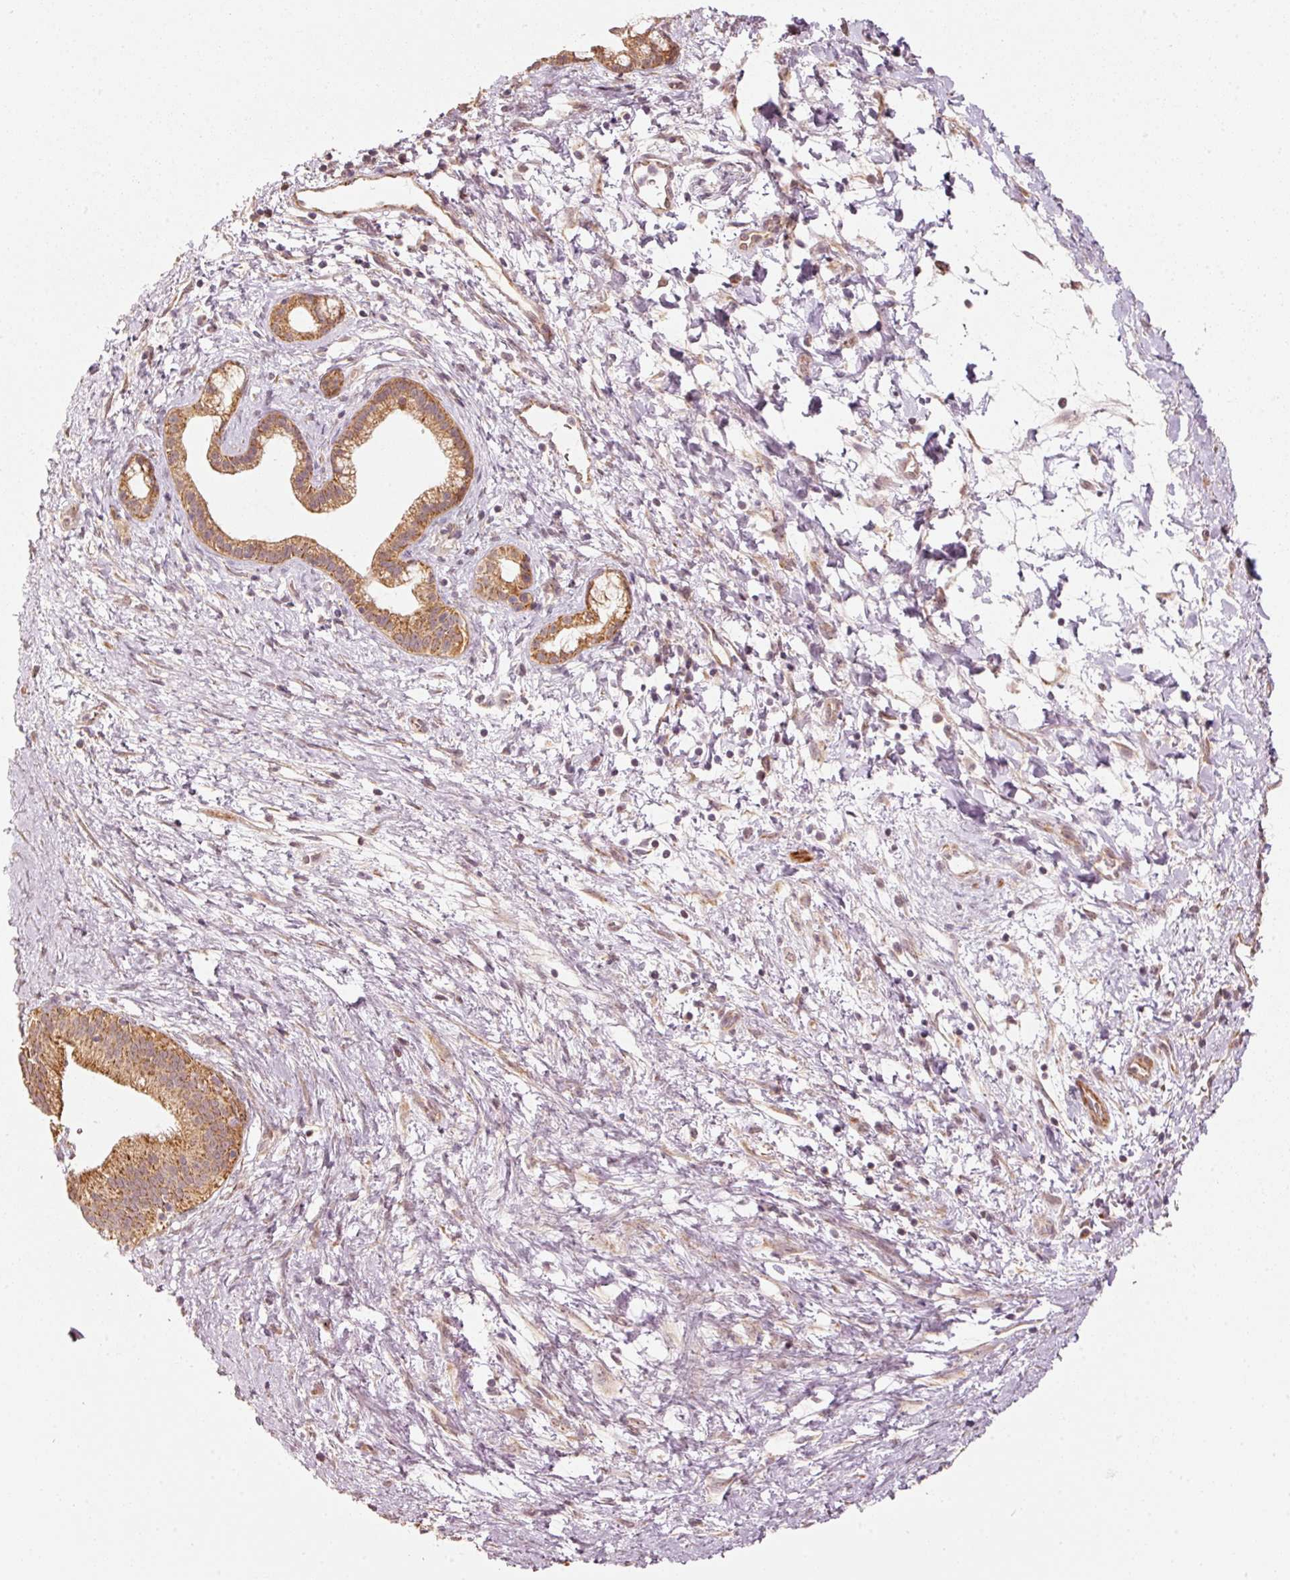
{"staining": {"intensity": "moderate", "quantity": ">75%", "location": "cytoplasmic/membranous"}, "tissue": "pancreatic cancer", "cell_type": "Tumor cells", "image_type": "cancer", "snomed": [{"axis": "morphology", "description": "Adenocarcinoma, NOS"}, {"axis": "topography", "description": "Pancreas"}], "caption": "Pancreatic cancer (adenocarcinoma) stained with a brown dye demonstrates moderate cytoplasmic/membranous positive expression in approximately >75% of tumor cells.", "gene": "ARHGAP22", "patient": {"sex": "male", "age": 68}}